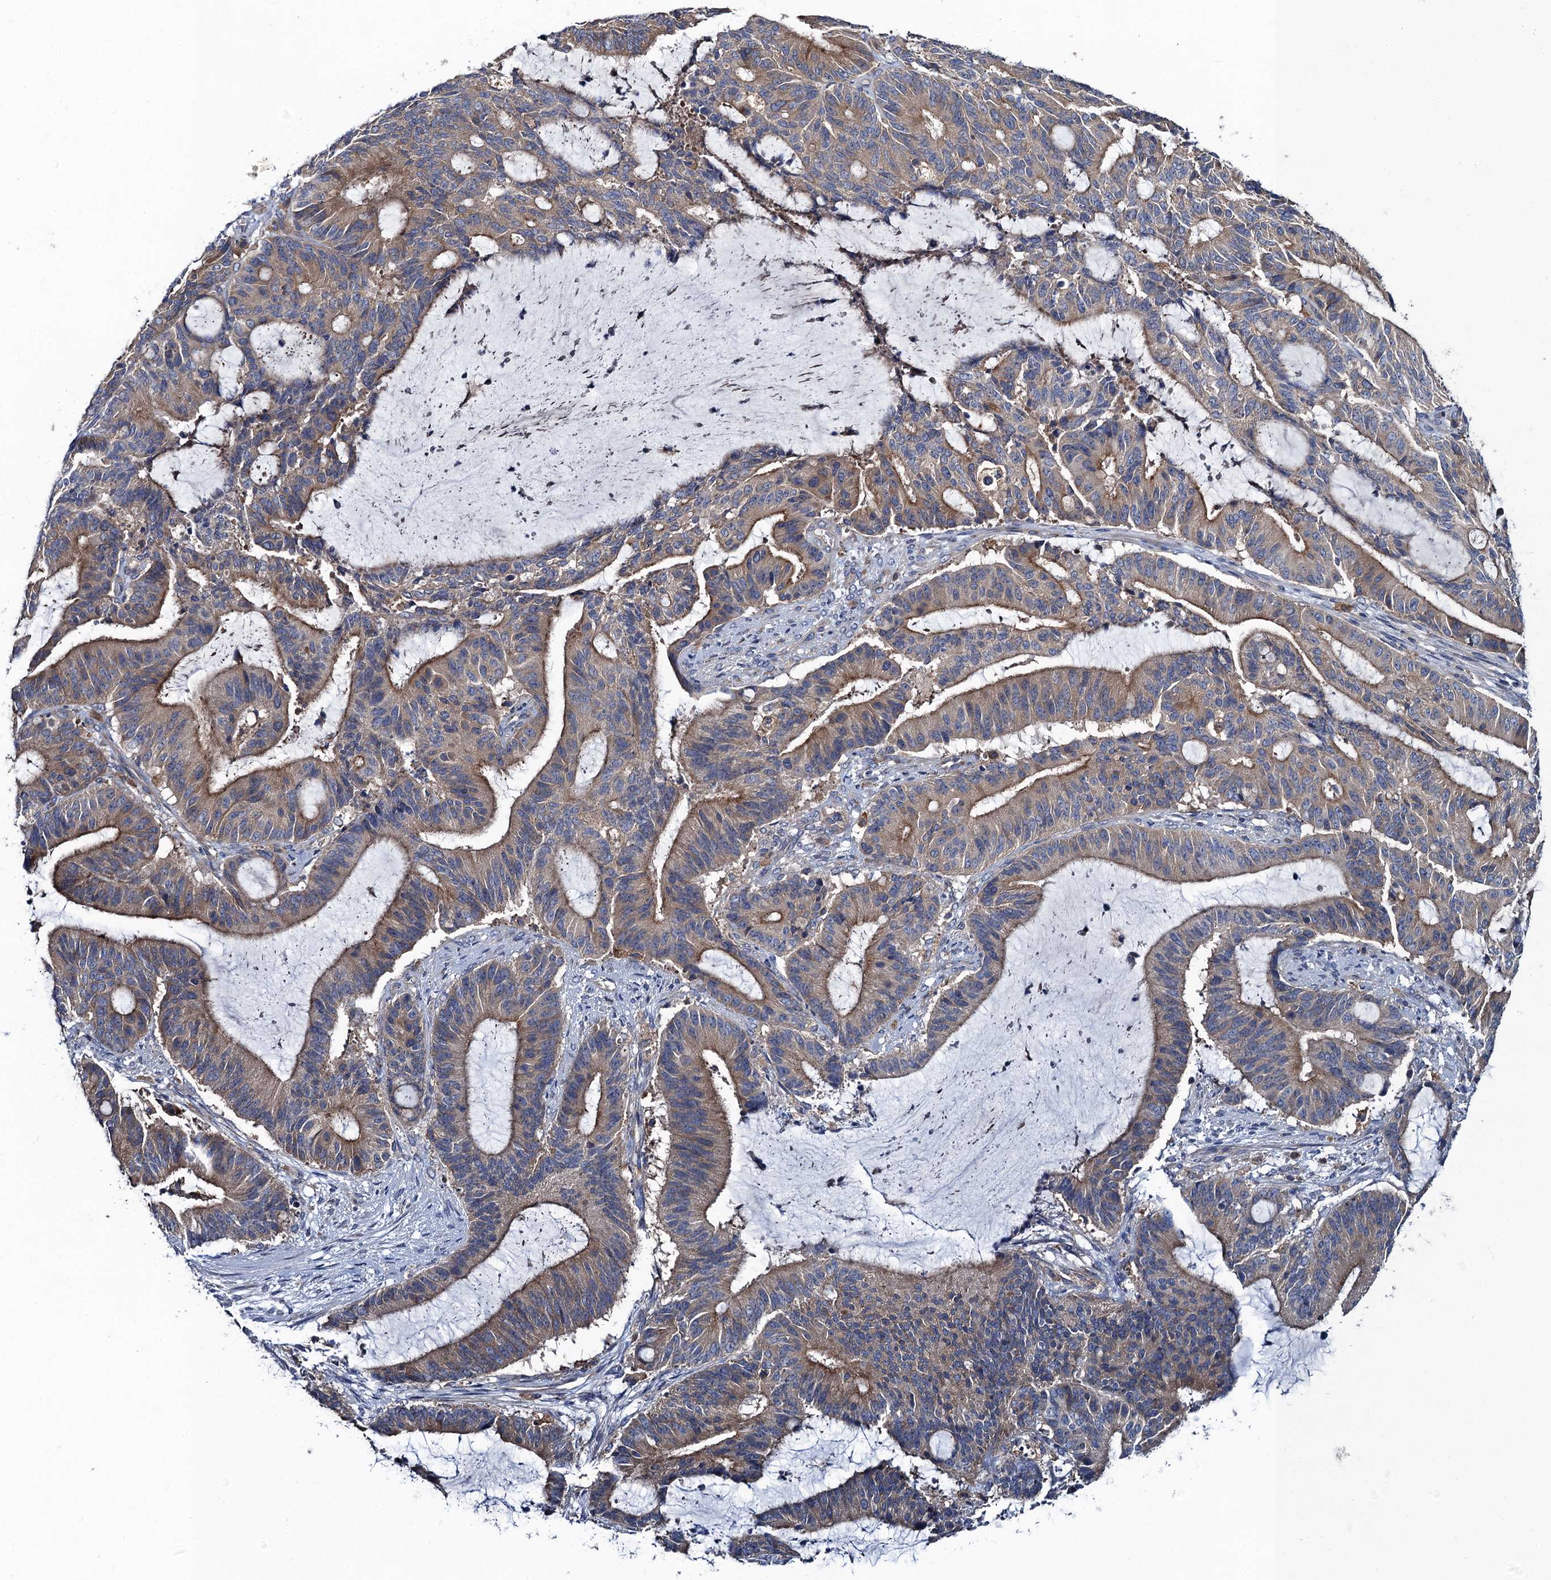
{"staining": {"intensity": "moderate", "quantity": ">75%", "location": "cytoplasmic/membranous"}, "tissue": "liver cancer", "cell_type": "Tumor cells", "image_type": "cancer", "snomed": [{"axis": "morphology", "description": "Normal tissue, NOS"}, {"axis": "morphology", "description": "Cholangiocarcinoma"}, {"axis": "topography", "description": "Liver"}, {"axis": "topography", "description": "Peripheral nerve tissue"}], "caption": "Cholangiocarcinoma (liver) stained with a brown dye displays moderate cytoplasmic/membranous positive expression in approximately >75% of tumor cells.", "gene": "SNAP29", "patient": {"sex": "female", "age": 73}}